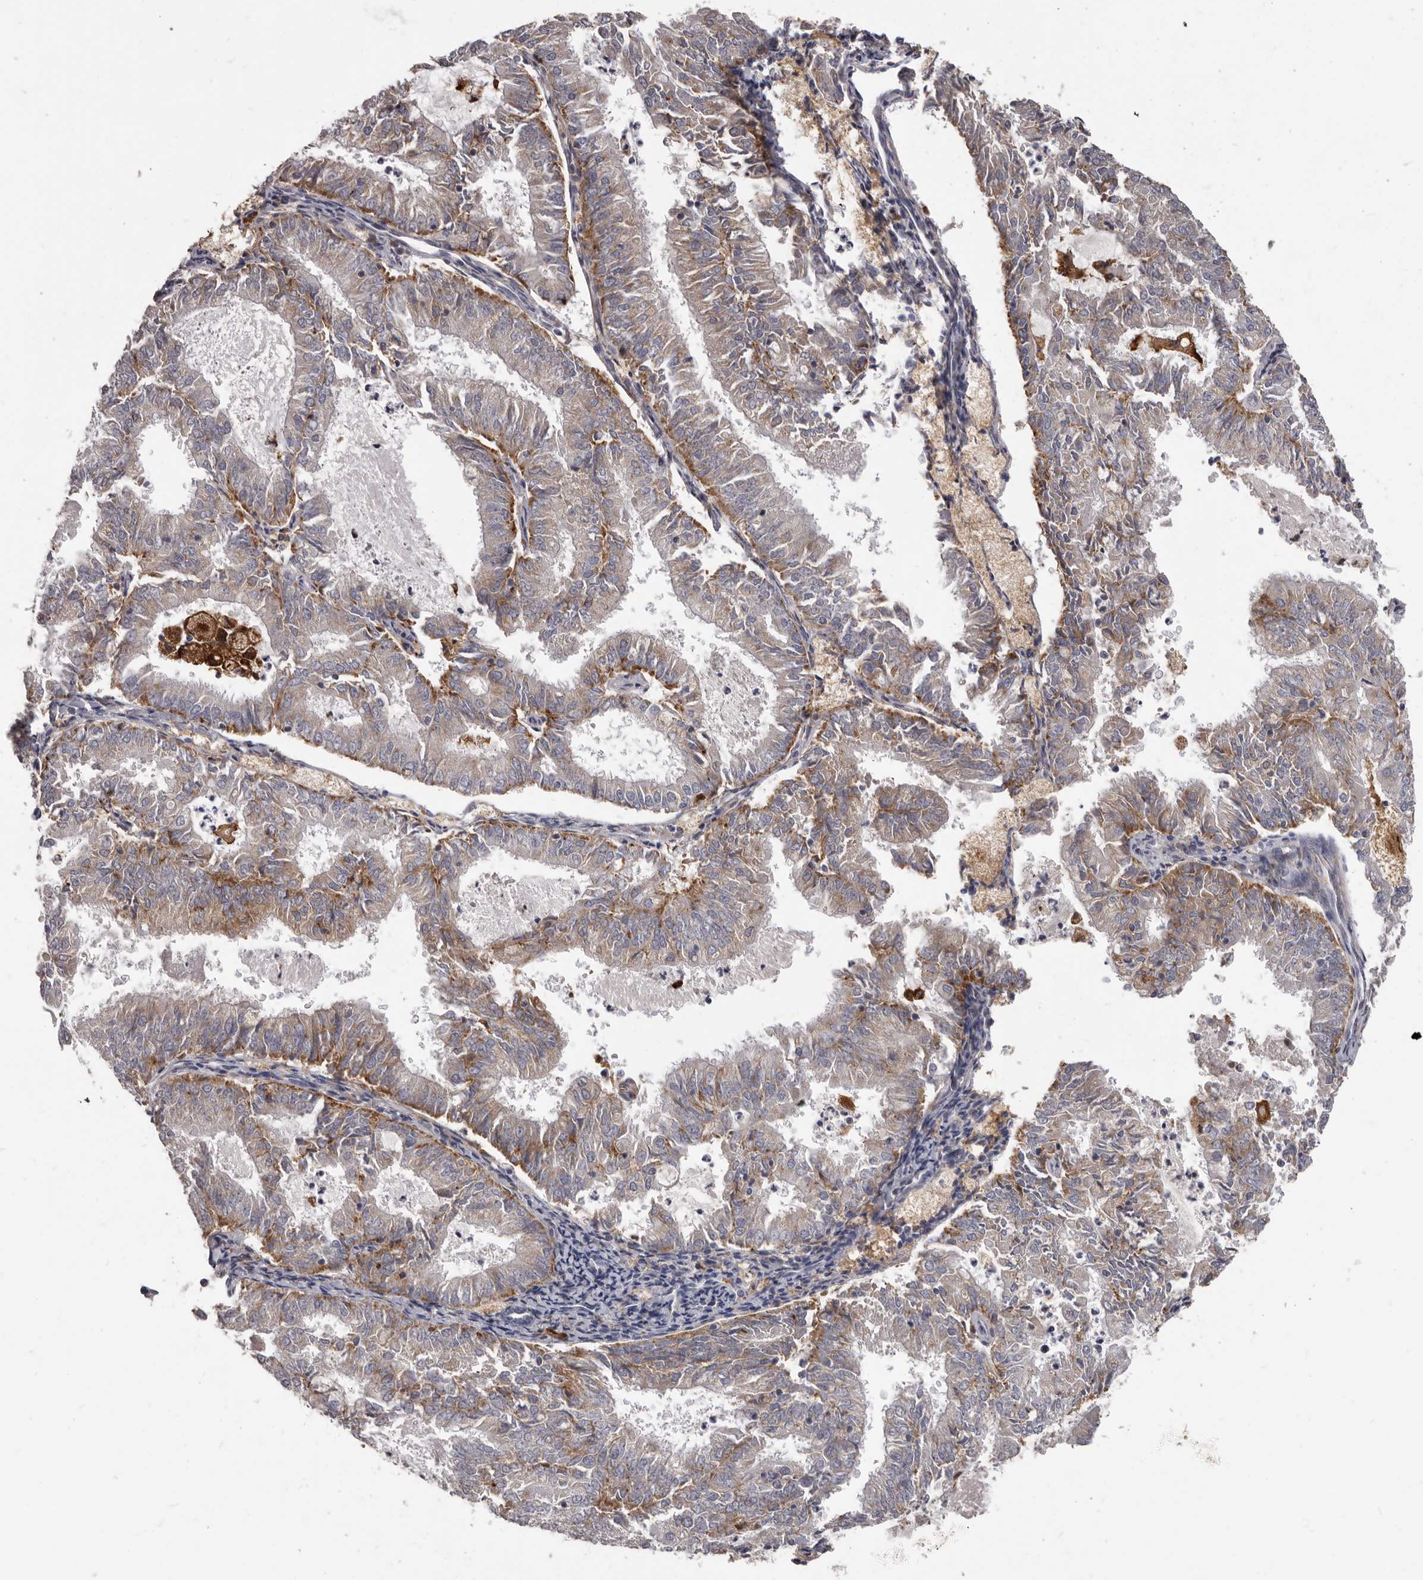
{"staining": {"intensity": "moderate", "quantity": "25%-75%", "location": "cytoplasmic/membranous"}, "tissue": "endometrial cancer", "cell_type": "Tumor cells", "image_type": "cancer", "snomed": [{"axis": "morphology", "description": "Adenocarcinoma, NOS"}, {"axis": "topography", "description": "Endometrium"}], "caption": "Protein staining exhibits moderate cytoplasmic/membranous positivity in approximately 25%-75% of tumor cells in endometrial cancer.", "gene": "PI4K2A", "patient": {"sex": "female", "age": 57}}